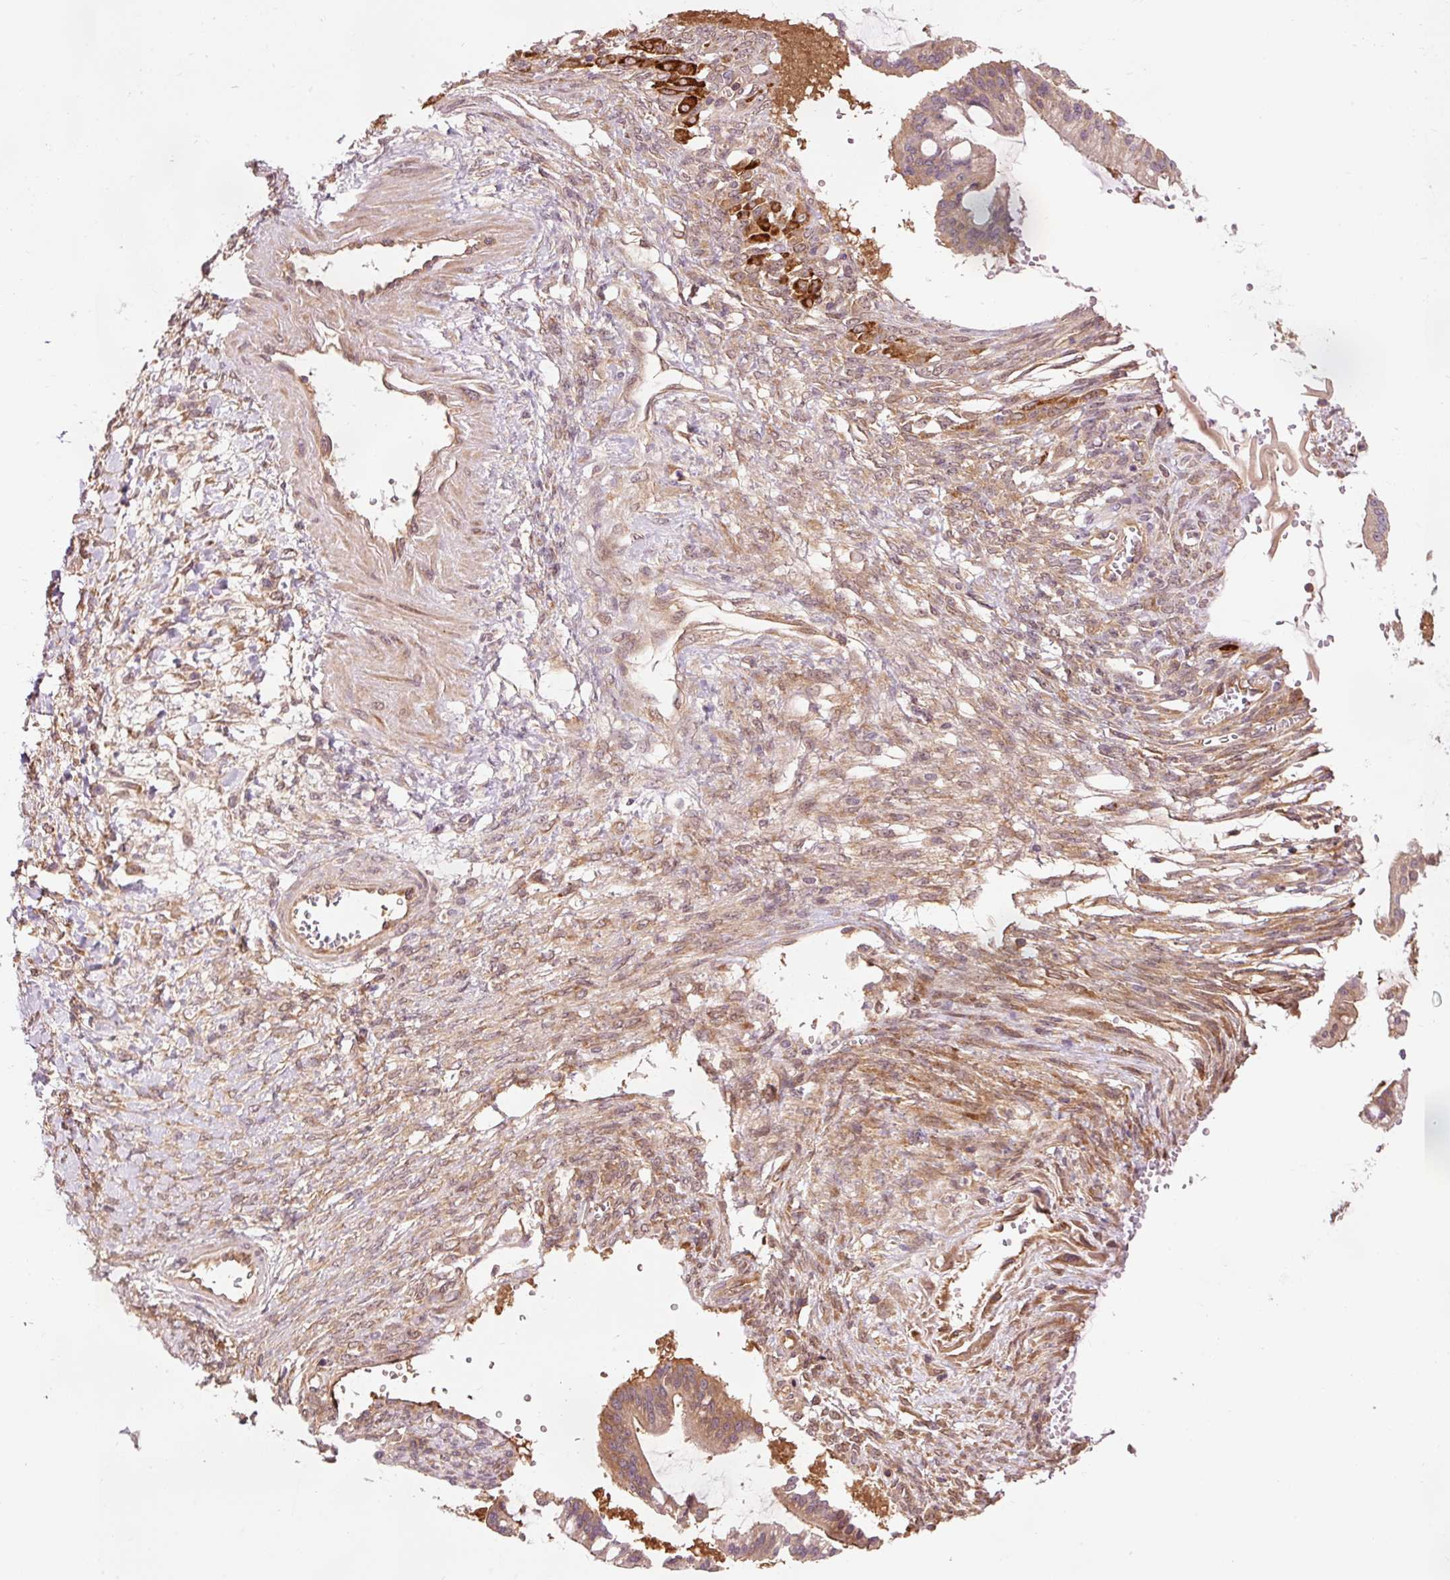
{"staining": {"intensity": "weak", "quantity": "<25%", "location": "cytoplasmic/membranous"}, "tissue": "ovarian cancer", "cell_type": "Tumor cells", "image_type": "cancer", "snomed": [{"axis": "morphology", "description": "Cystadenocarcinoma, mucinous, NOS"}, {"axis": "topography", "description": "Ovary"}], "caption": "This is an immunohistochemistry histopathology image of human ovarian mucinous cystadenocarcinoma. There is no positivity in tumor cells.", "gene": "PDAP1", "patient": {"sex": "female", "age": 73}}